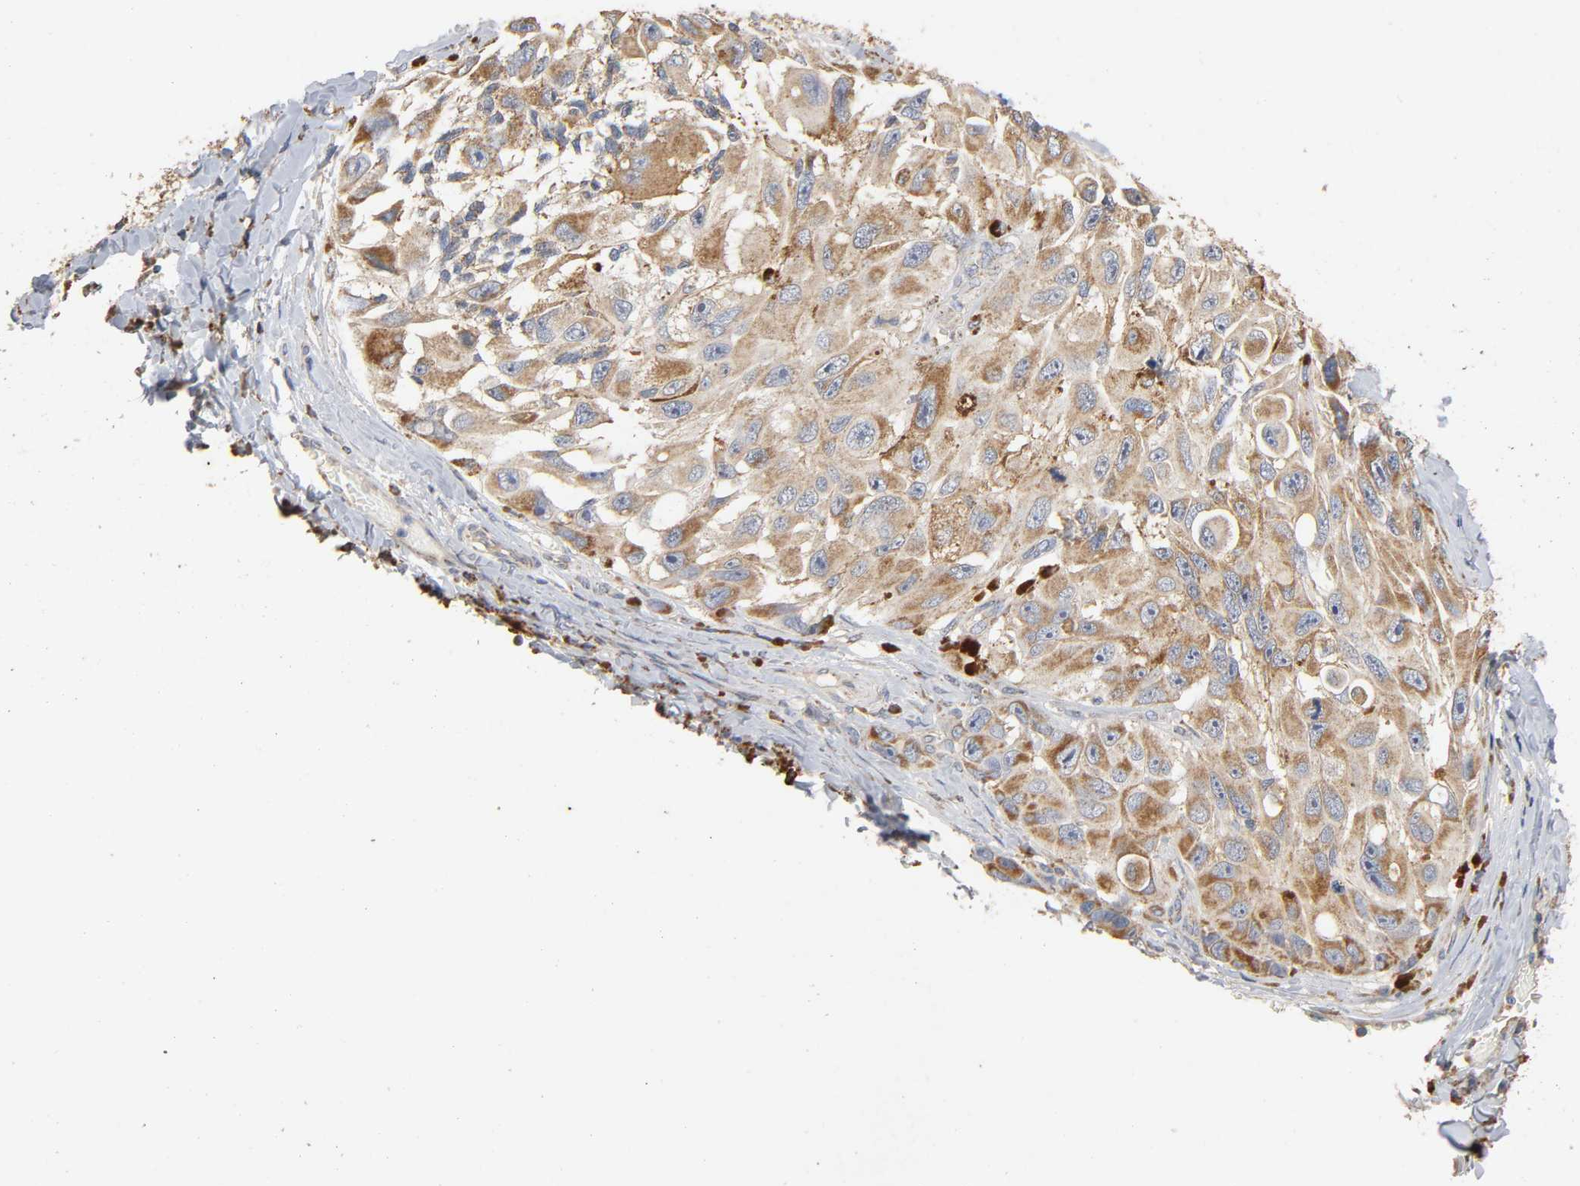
{"staining": {"intensity": "moderate", "quantity": ">75%", "location": "cytoplasmic/membranous"}, "tissue": "melanoma", "cell_type": "Tumor cells", "image_type": "cancer", "snomed": [{"axis": "morphology", "description": "Malignant melanoma, NOS"}, {"axis": "topography", "description": "Skin"}], "caption": "Moderate cytoplasmic/membranous protein staining is appreciated in about >75% of tumor cells in malignant melanoma.", "gene": "NDUFS3", "patient": {"sex": "female", "age": 73}}